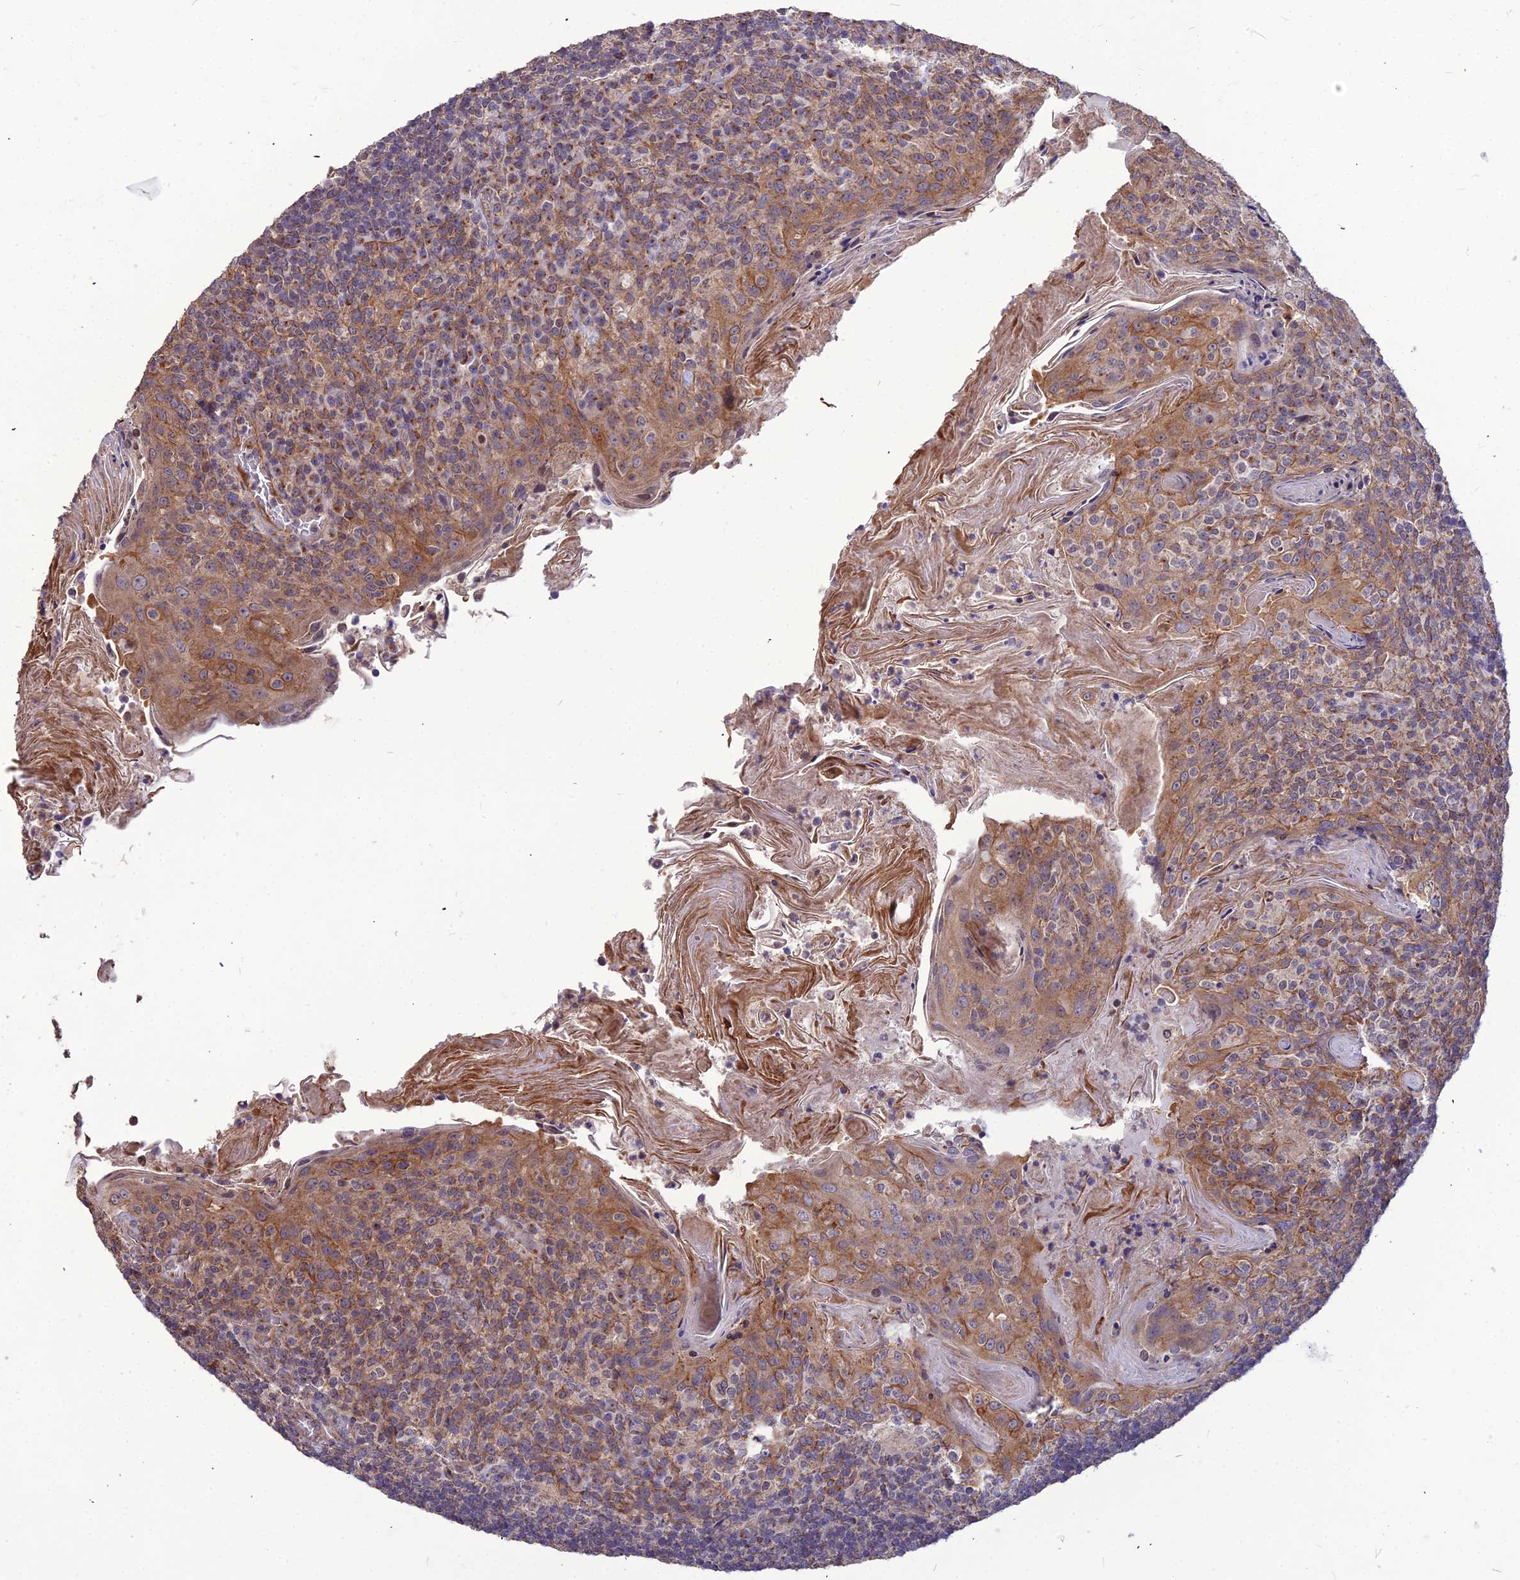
{"staining": {"intensity": "weak", "quantity": "25%-75%", "location": "cytoplasmic/membranous"}, "tissue": "tonsil", "cell_type": "Germinal center cells", "image_type": "normal", "snomed": [{"axis": "morphology", "description": "Normal tissue, NOS"}, {"axis": "topography", "description": "Tonsil"}], "caption": "Weak cytoplasmic/membranous expression is seen in about 25%-75% of germinal center cells in normal tonsil.", "gene": "LEKR1", "patient": {"sex": "female", "age": 10}}